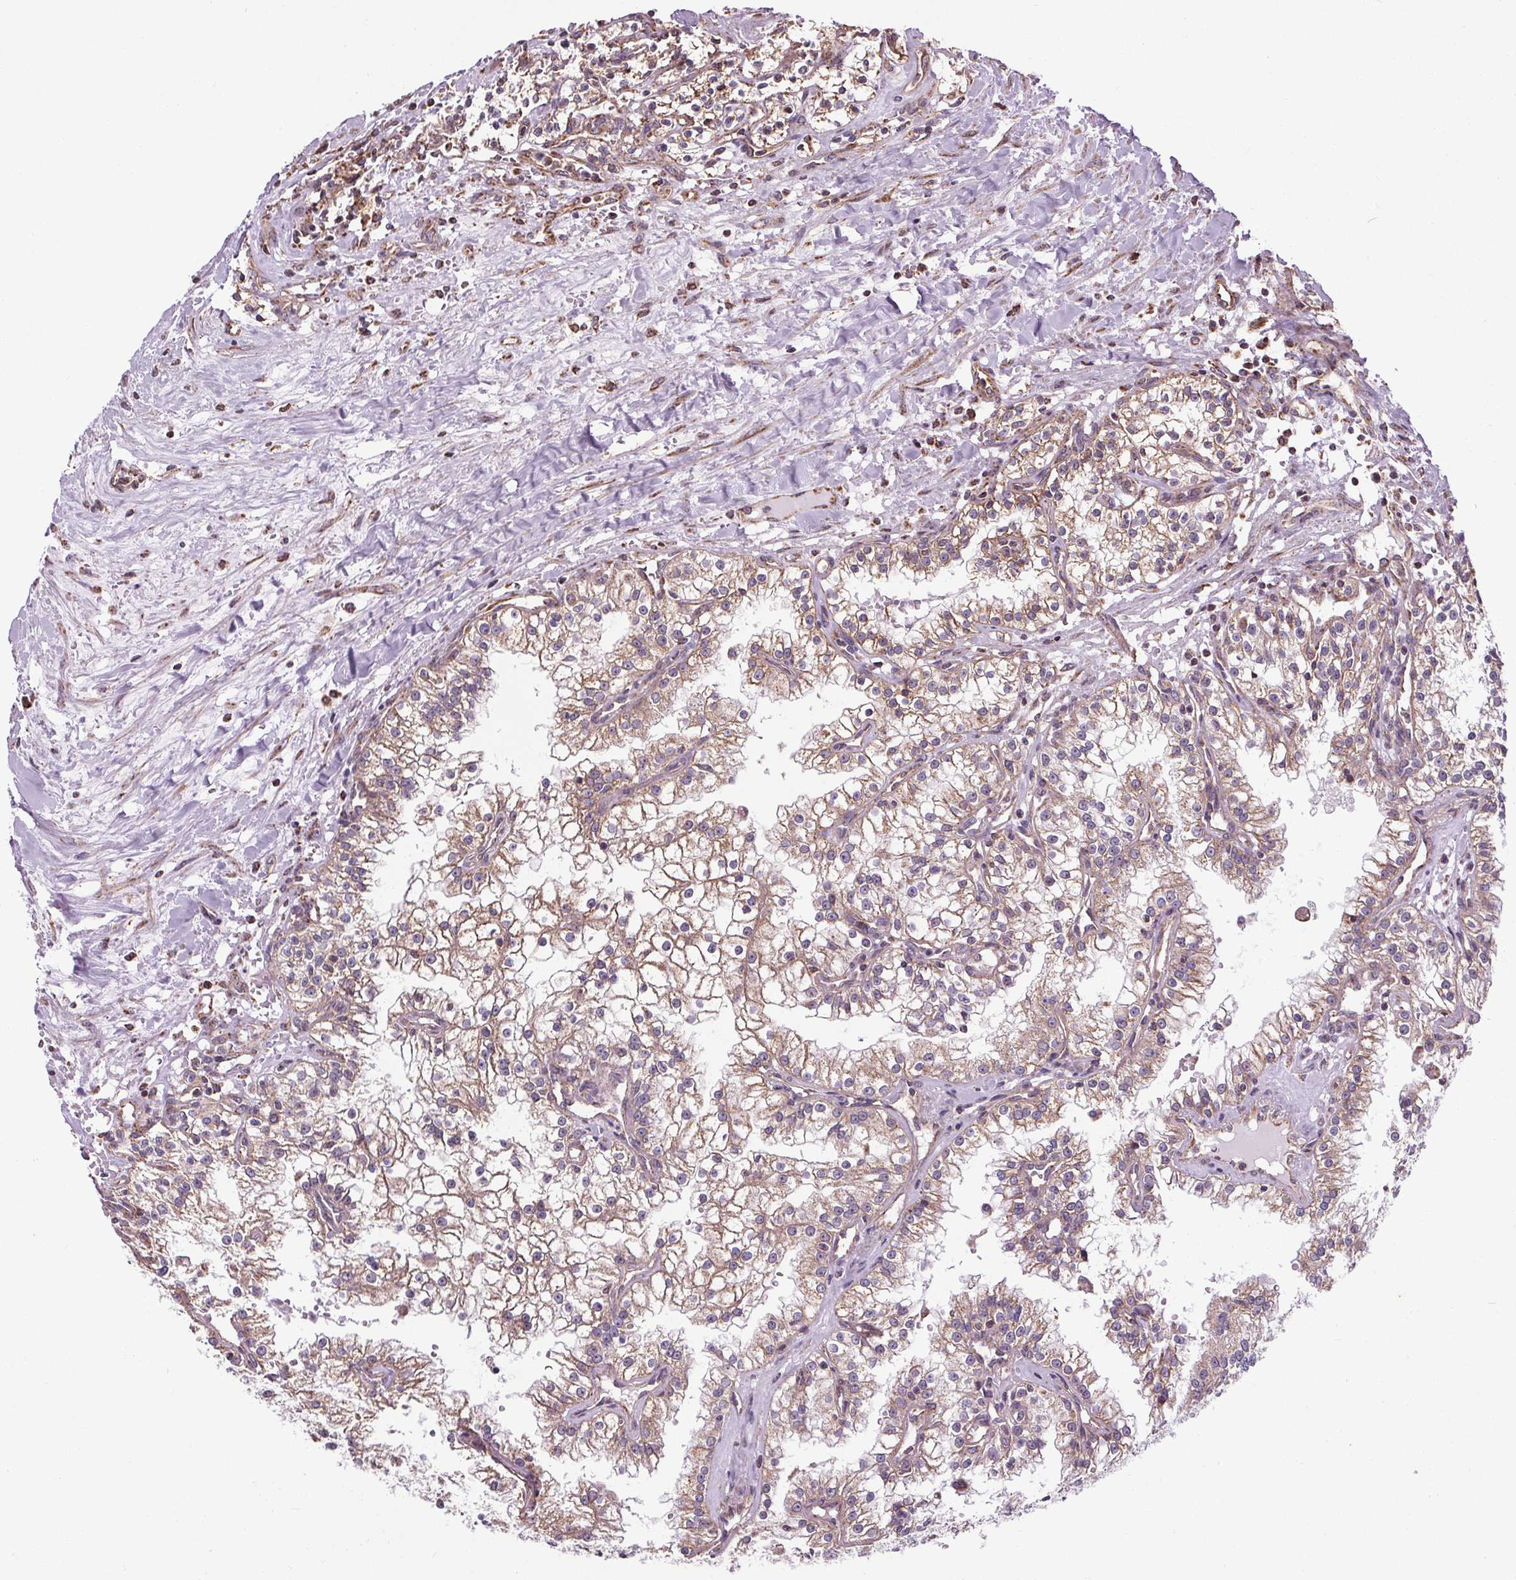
{"staining": {"intensity": "weak", "quantity": "25%-75%", "location": "cytoplasmic/membranous"}, "tissue": "renal cancer", "cell_type": "Tumor cells", "image_type": "cancer", "snomed": [{"axis": "morphology", "description": "Adenocarcinoma, NOS"}, {"axis": "topography", "description": "Kidney"}], "caption": "Human renal adenocarcinoma stained with a protein marker shows weak staining in tumor cells.", "gene": "ZNF548", "patient": {"sex": "male", "age": 36}}